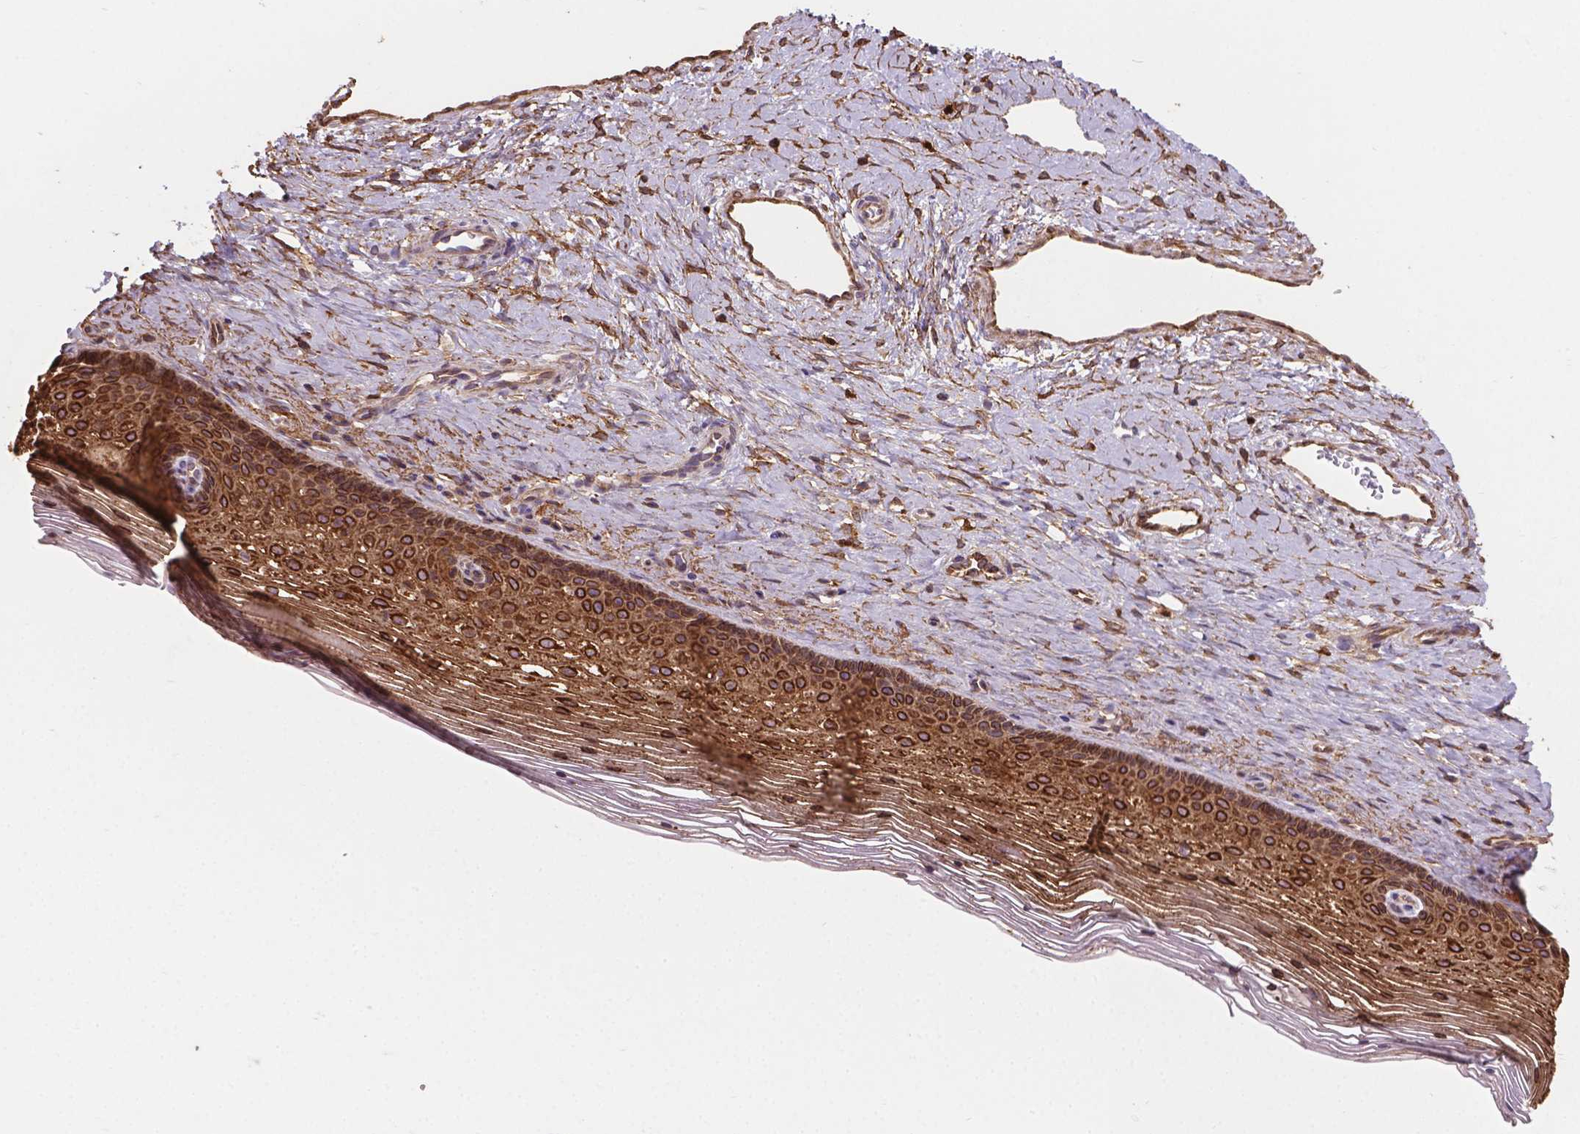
{"staining": {"intensity": "weak", "quantity": "25%-75%", "location": "cytoplasmic/membranous"}, "tissue": "cervix", "cell_type": "Glandular cells", "image_type": "normal", "snomed": [{"axis": "morphology", "description": "Normal tissue, NOS"}, {"axis": "topography", "description": "Cervix"}], "caption": "The micrograph shows immunohistochemical staining of unremarkable cervix. There is weak cytoplasmic/membranous staining is present in about 25%-75% of glandular cells. (DAB (3,3'-diaminobenzidine) = brown stain, brightfield microscopy at high magnification).", "gene": "TCAF1", "patient": {"sex": "female", "age": 34}}